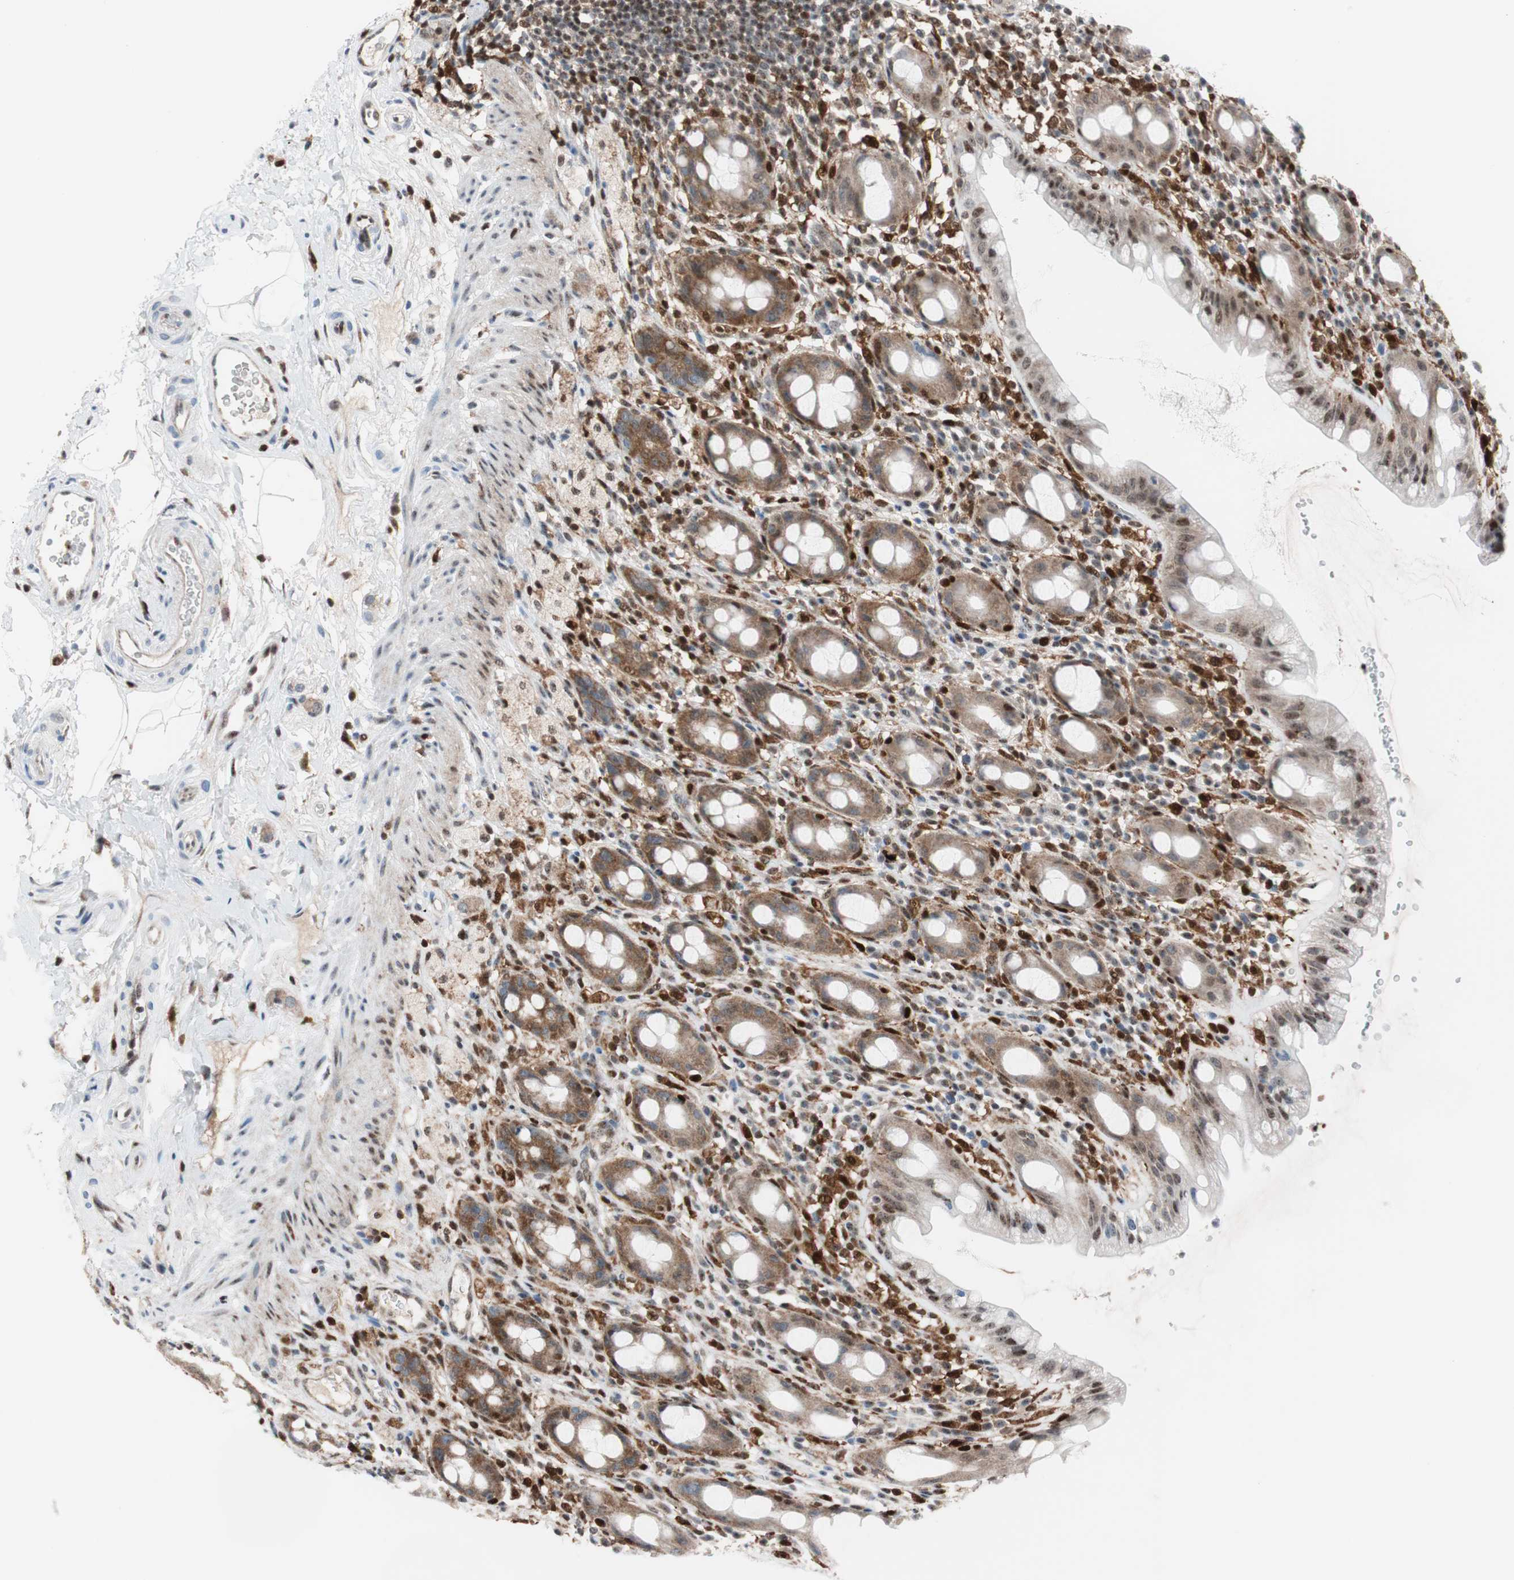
{"staining": {"intensity": "moderate", "quantity": "25%-75%", "location": "cytoplasmic/membranous,nuclear"}, "tissue": "rectum", "cell_type": "Glandular cells", "image_type": "normal", "snomed": [{"axis": "morphology", "description": "Normal tissue, NOS"}, {"axis": "topography", "description": "Rectum"}], "caption": "A brown stain highlights moderate cytoplasmic/membranous,nuclear expression of a protein in glandular cells of normal human rectum. The protein is shown in brown color, while the nuclei are stained blue.", "gene": "RGS10", "patient": {"sex": "male", "age": 44}}